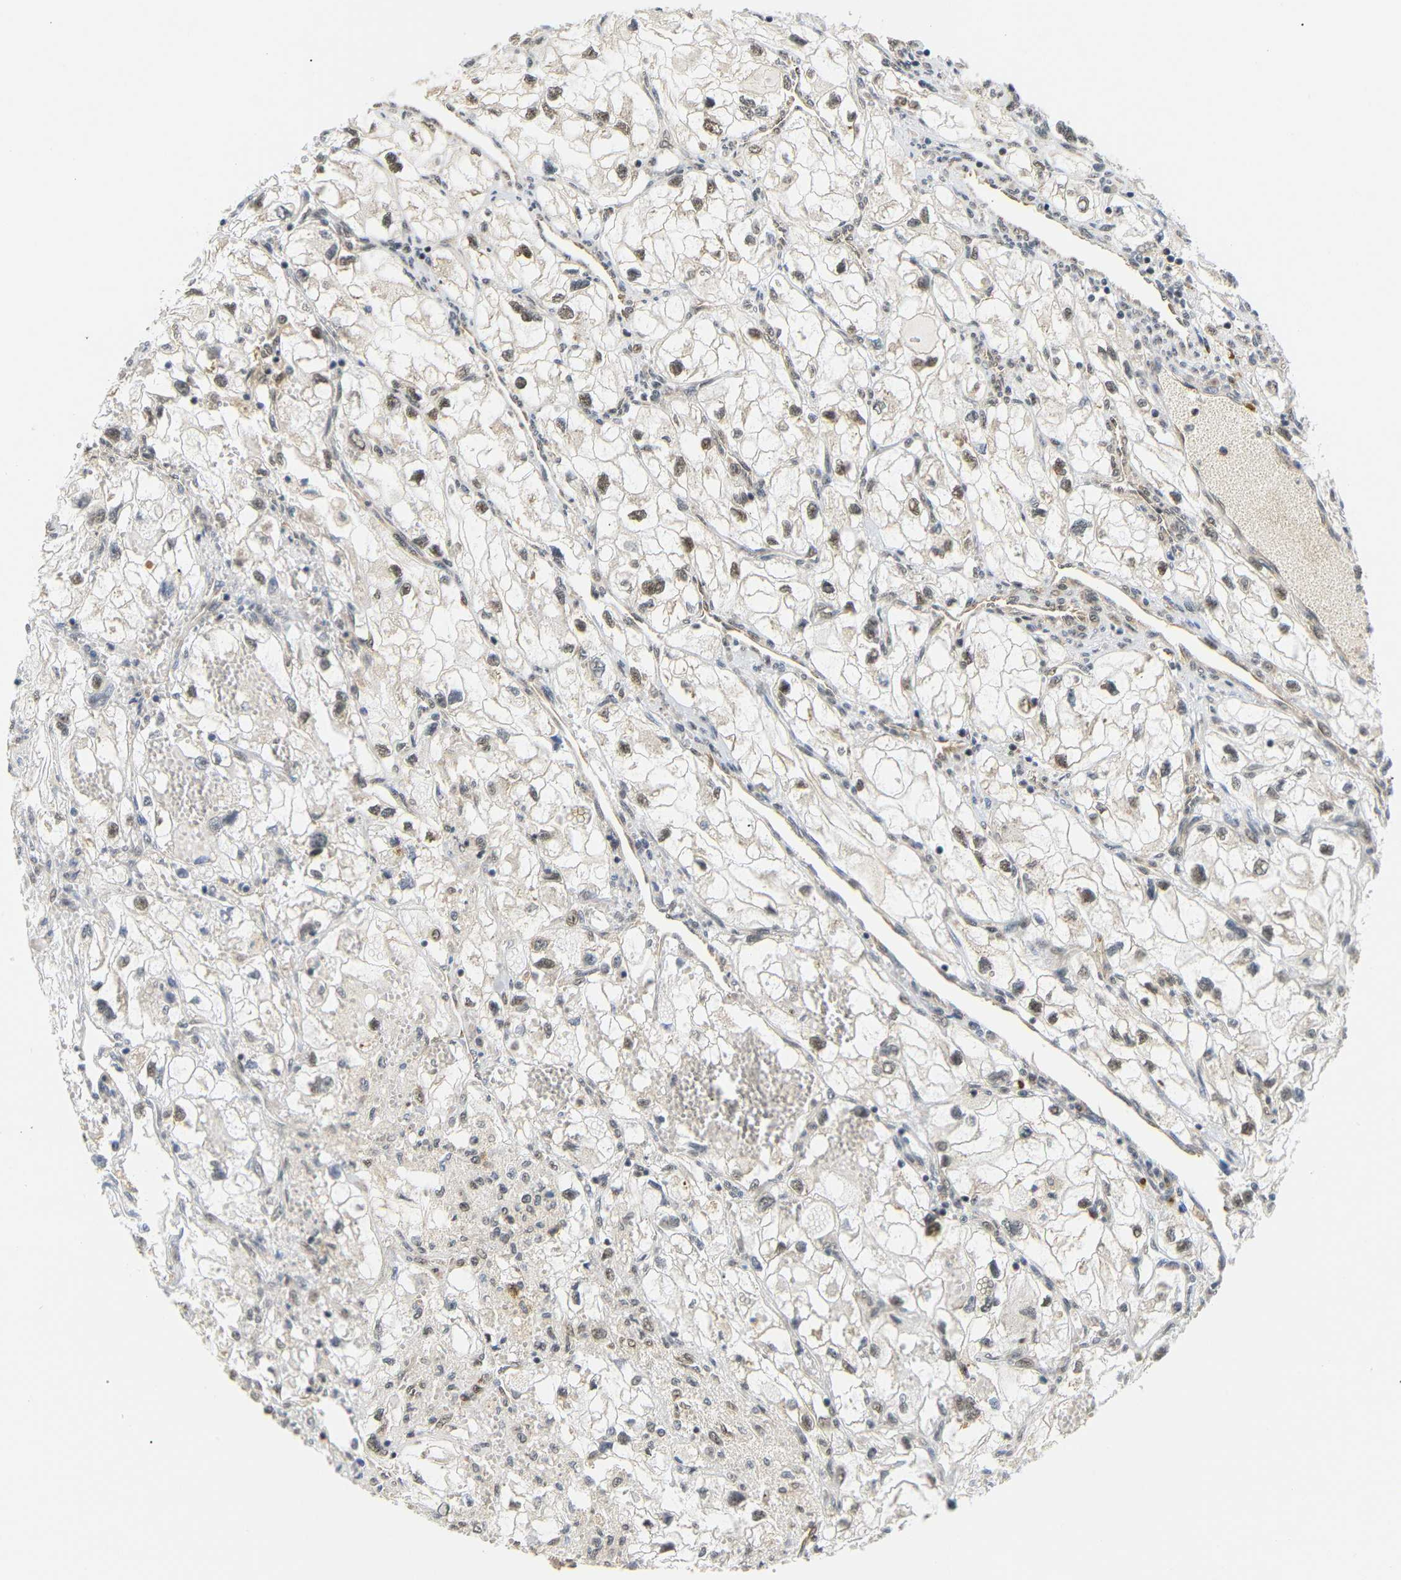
{"staining": {"intensity": "moderate", "quantity": ">75%", "location": "cytoplasmic/membranous,nuclear"}, "tissue": "renal cancer", "cell_type": "Tumor cells", "image_type": "cancer", "snomed": [{"axis": "morphology", "description": "Adenocarcinoma, NOS"}, {"axis": "topography", "description": "Kidney"}], "caption": "Immunohistochemical staining of renal cancer (adenocarcinoma) shows moderate cytoplasmic/membranous and nuclear protein positivity in approximately >75% of tumor cells. (DAB (3,3'-diaminobenzidine) IHC with brightfield microscopy, high magnification).", "gene": "GJA5", "patient": {"sex": "female", "age": 70}}